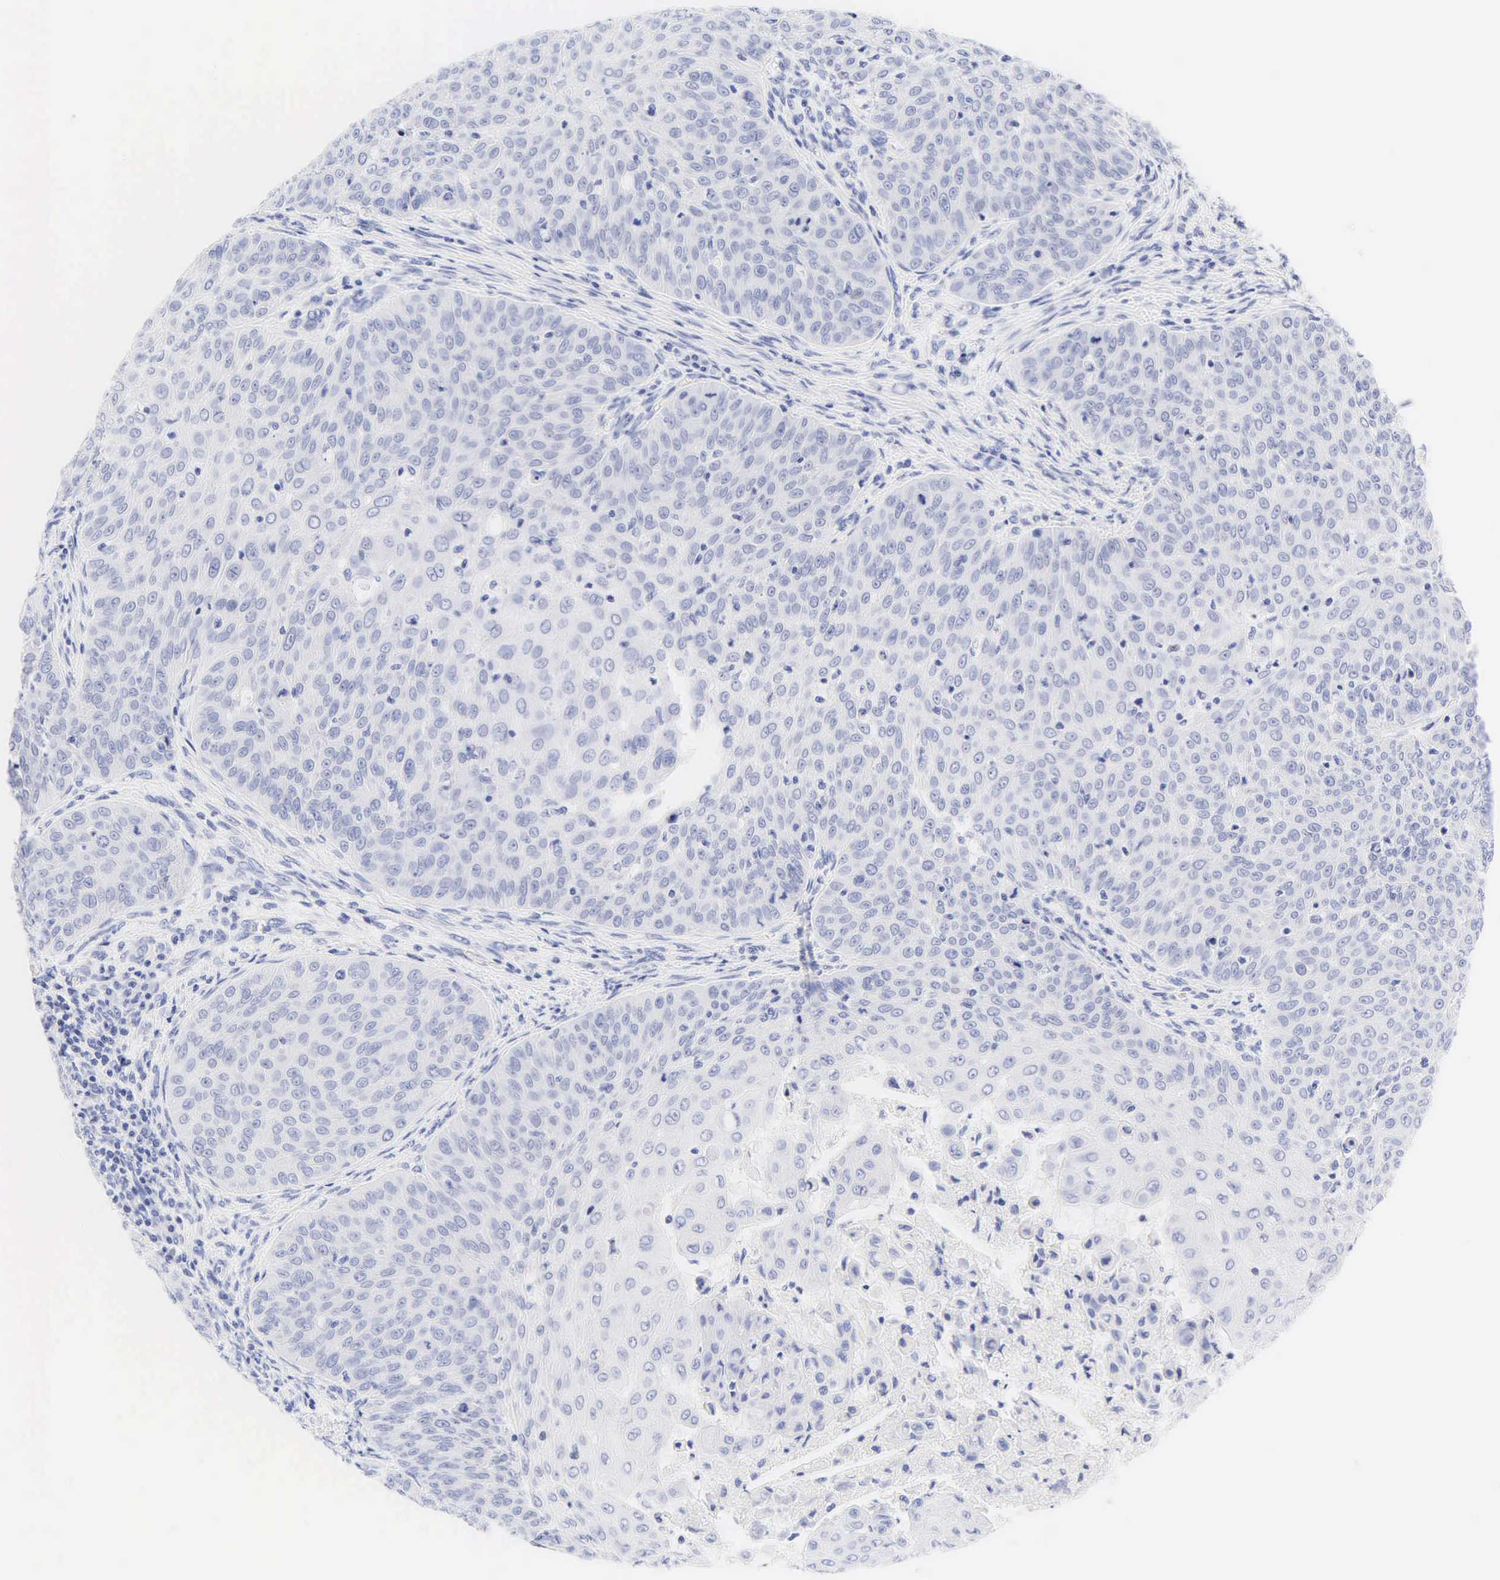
{"staining": {"intensity": "negative", "quantity": "none", "location": "none"}, "tissue": "skin cancer", "cell_type": "Tumor cells", "image_type": "cancer", "snomed": [{"axis": "morphology", "description": "Squamous cell carcinoma, NOS"}, {"axis": "topography", "description": "Skin"}], "caption": "The image demonstrates no significant expression in tumor cells of squamous cell carcinoma (skin).", "gene": "DES", "patient": {"sex": "male", "age": 82}}